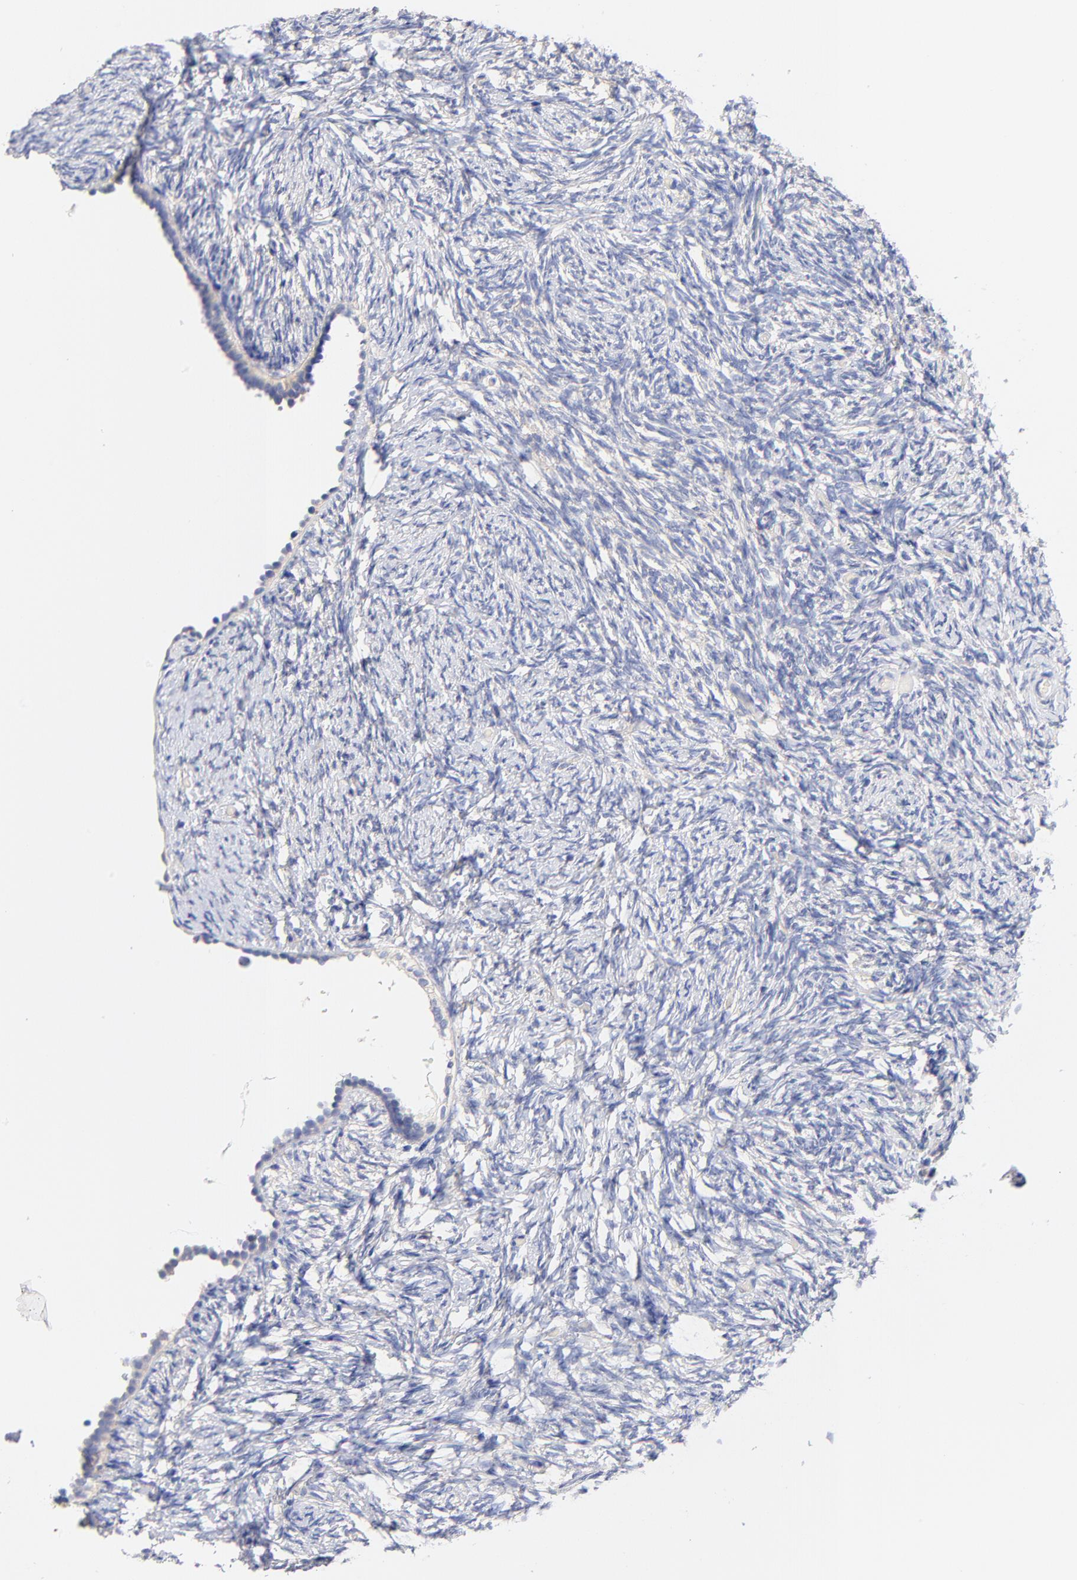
{"staining": {"intensity": "weak", "quantity": ">75%", "location": "cytoplasmic/membranous"}, "tissue": "ovary", "cell_type": "Follicle cells", "image_type": "normal", "snomed": [{"axis": "morphology", "description": "Normal tissue, NOS"}, {"axis": "topography", "description": "Ovary"}], "caption": "Follicle cells reveal low levels of weak cytoplasmic/membranous expression in about >75% of cells in benign human ovary.", "gene": "TNFRSF13C", "patient": {"sex": "female", "age": 60}}